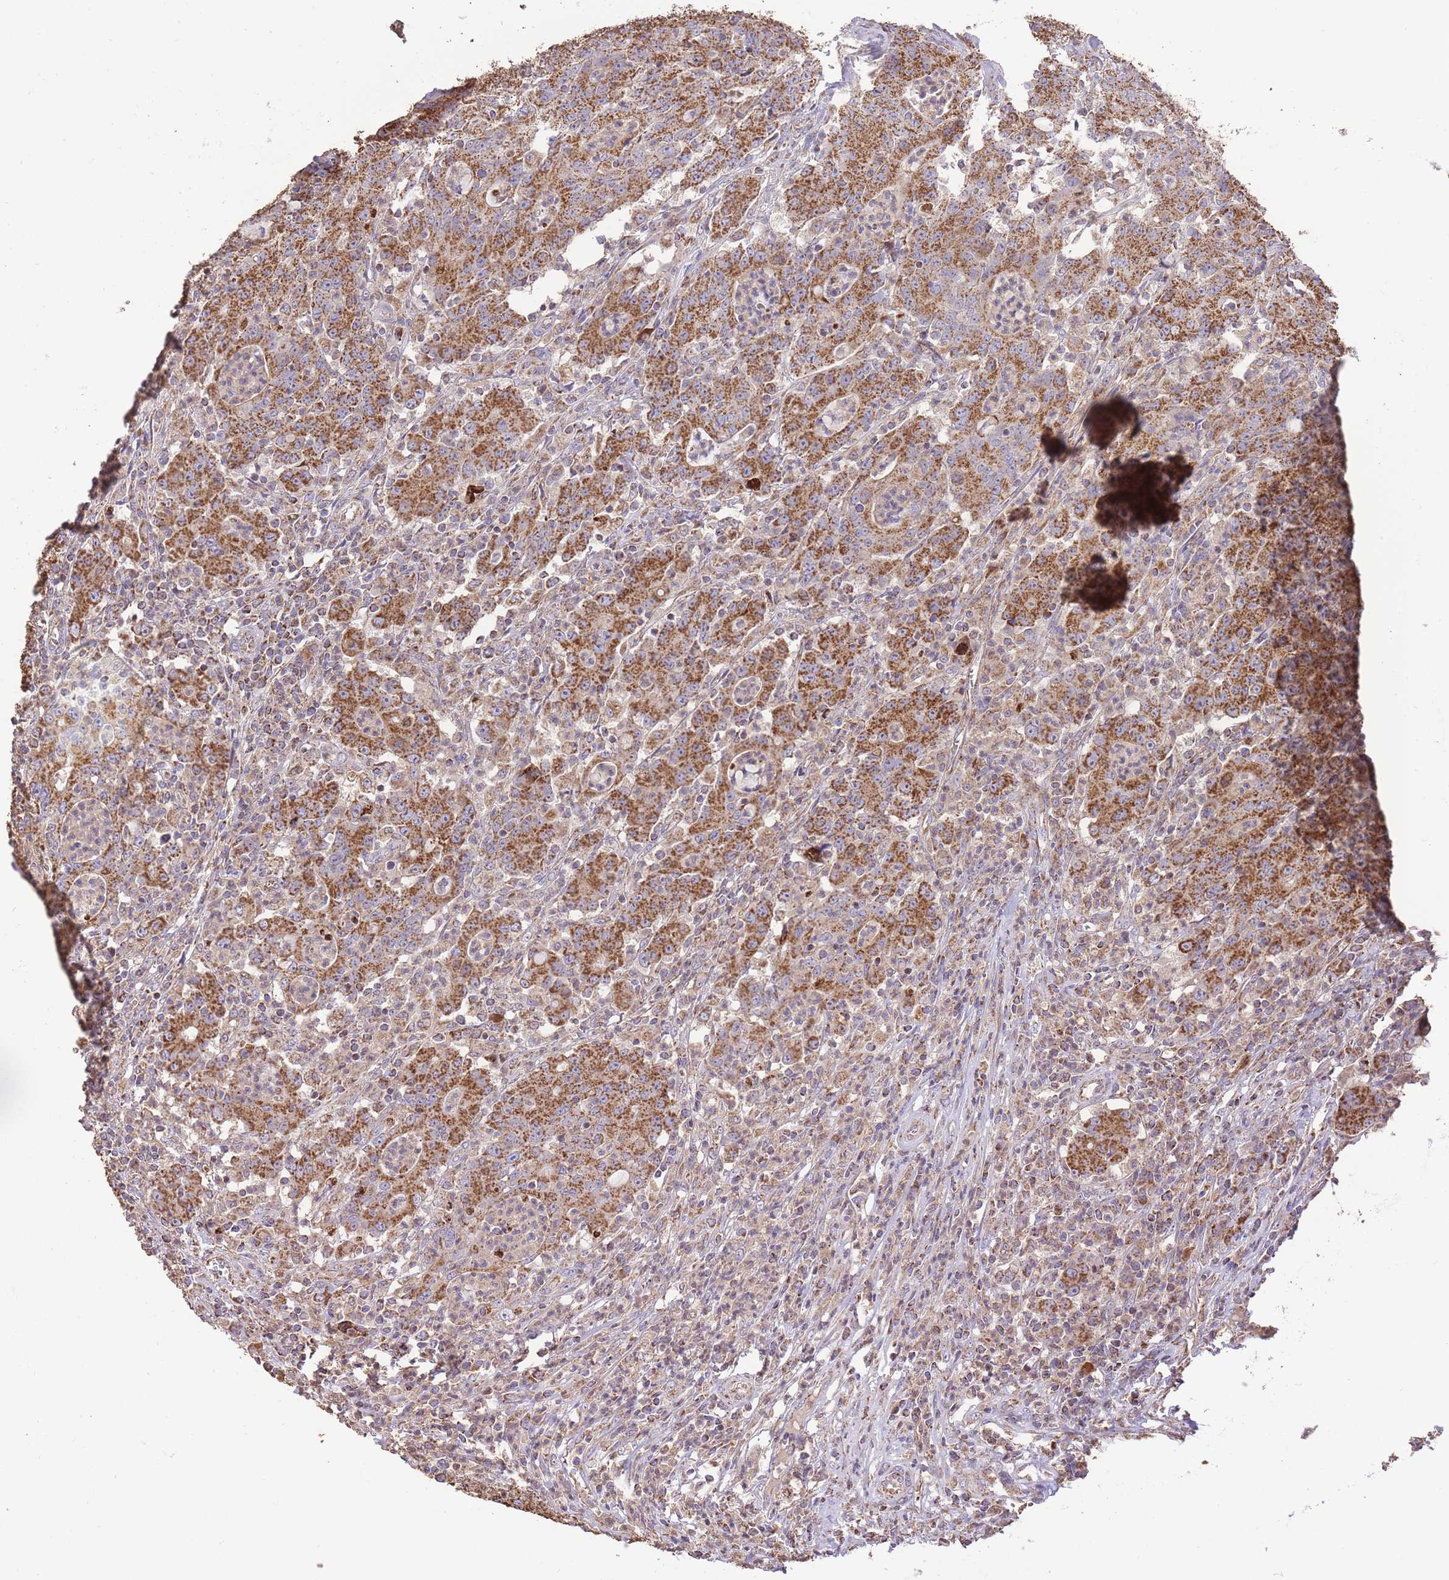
{"staining": {"intensity": "strong", "quantity": ">75%", "location": "cytoplasmic/membranous"}, "tissue": "colorectal cancer", "cell_type": "Tumor cells", "image_type": "cancer", "snomed": [{"axis": "morphology", "description": "Adenocarcinoma, NOS"}, {"axis": "topography", "description": "Colon"}], "caption": "Immunohistochemistry (IHC) (DAB) staining of colorectal adenocarcinoma displays strong cytoplasmic/membranous protein staining in about >75% of tumor cells.", "gene": "PREP", "patient": {"sex": "male", "age": 83}}